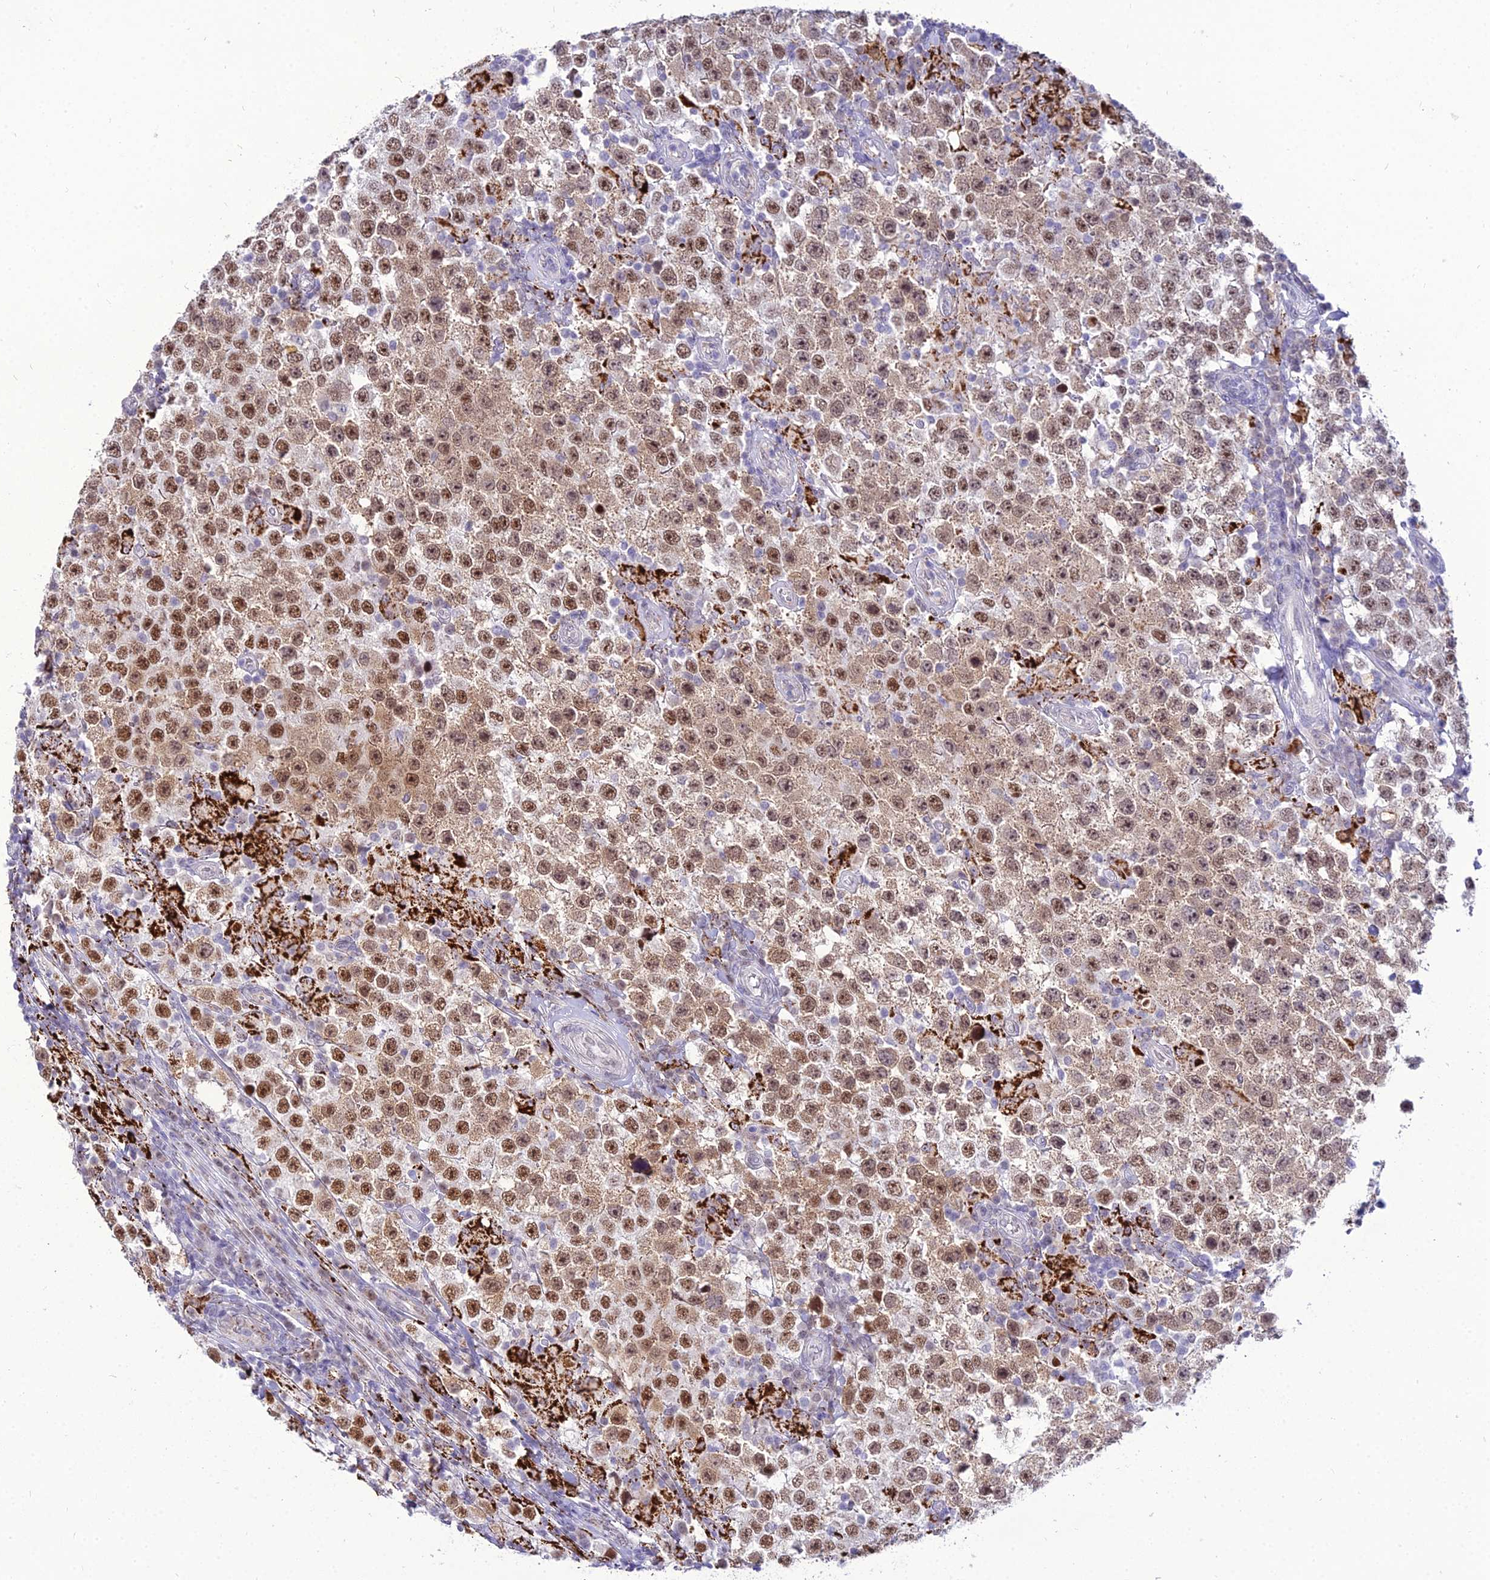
{"staining": {"intensity": "moderate", "quantity": "25%-75%", "location": "nuclear"}, "tissue": "testis cancer", "cell_type": "Tumor cells", "image_type": "cancer", "snomed": [{"axis": "morphology", "description": "Normal tissue, NOS"}, {"axis": "morphology", "description": "Urothelial carcinoma, High grade"}, {"axis": "morphology", "description": "Seminoma, NOS"}, {"axis": "morphology", "description": "Carcinoma, Embryonal, NOS"}, {"axis": "topography", "description": "Urinary bladder"}, {"axis": "topography", "description": "Testis"}], "caption": "The photomicrograph displays staining of testis cancer, revealing moderate nuclear protein positivity (brown color) within tumor cells.", "gene": "C6orf163", "patient": {"sex": "male", "age": 41}}